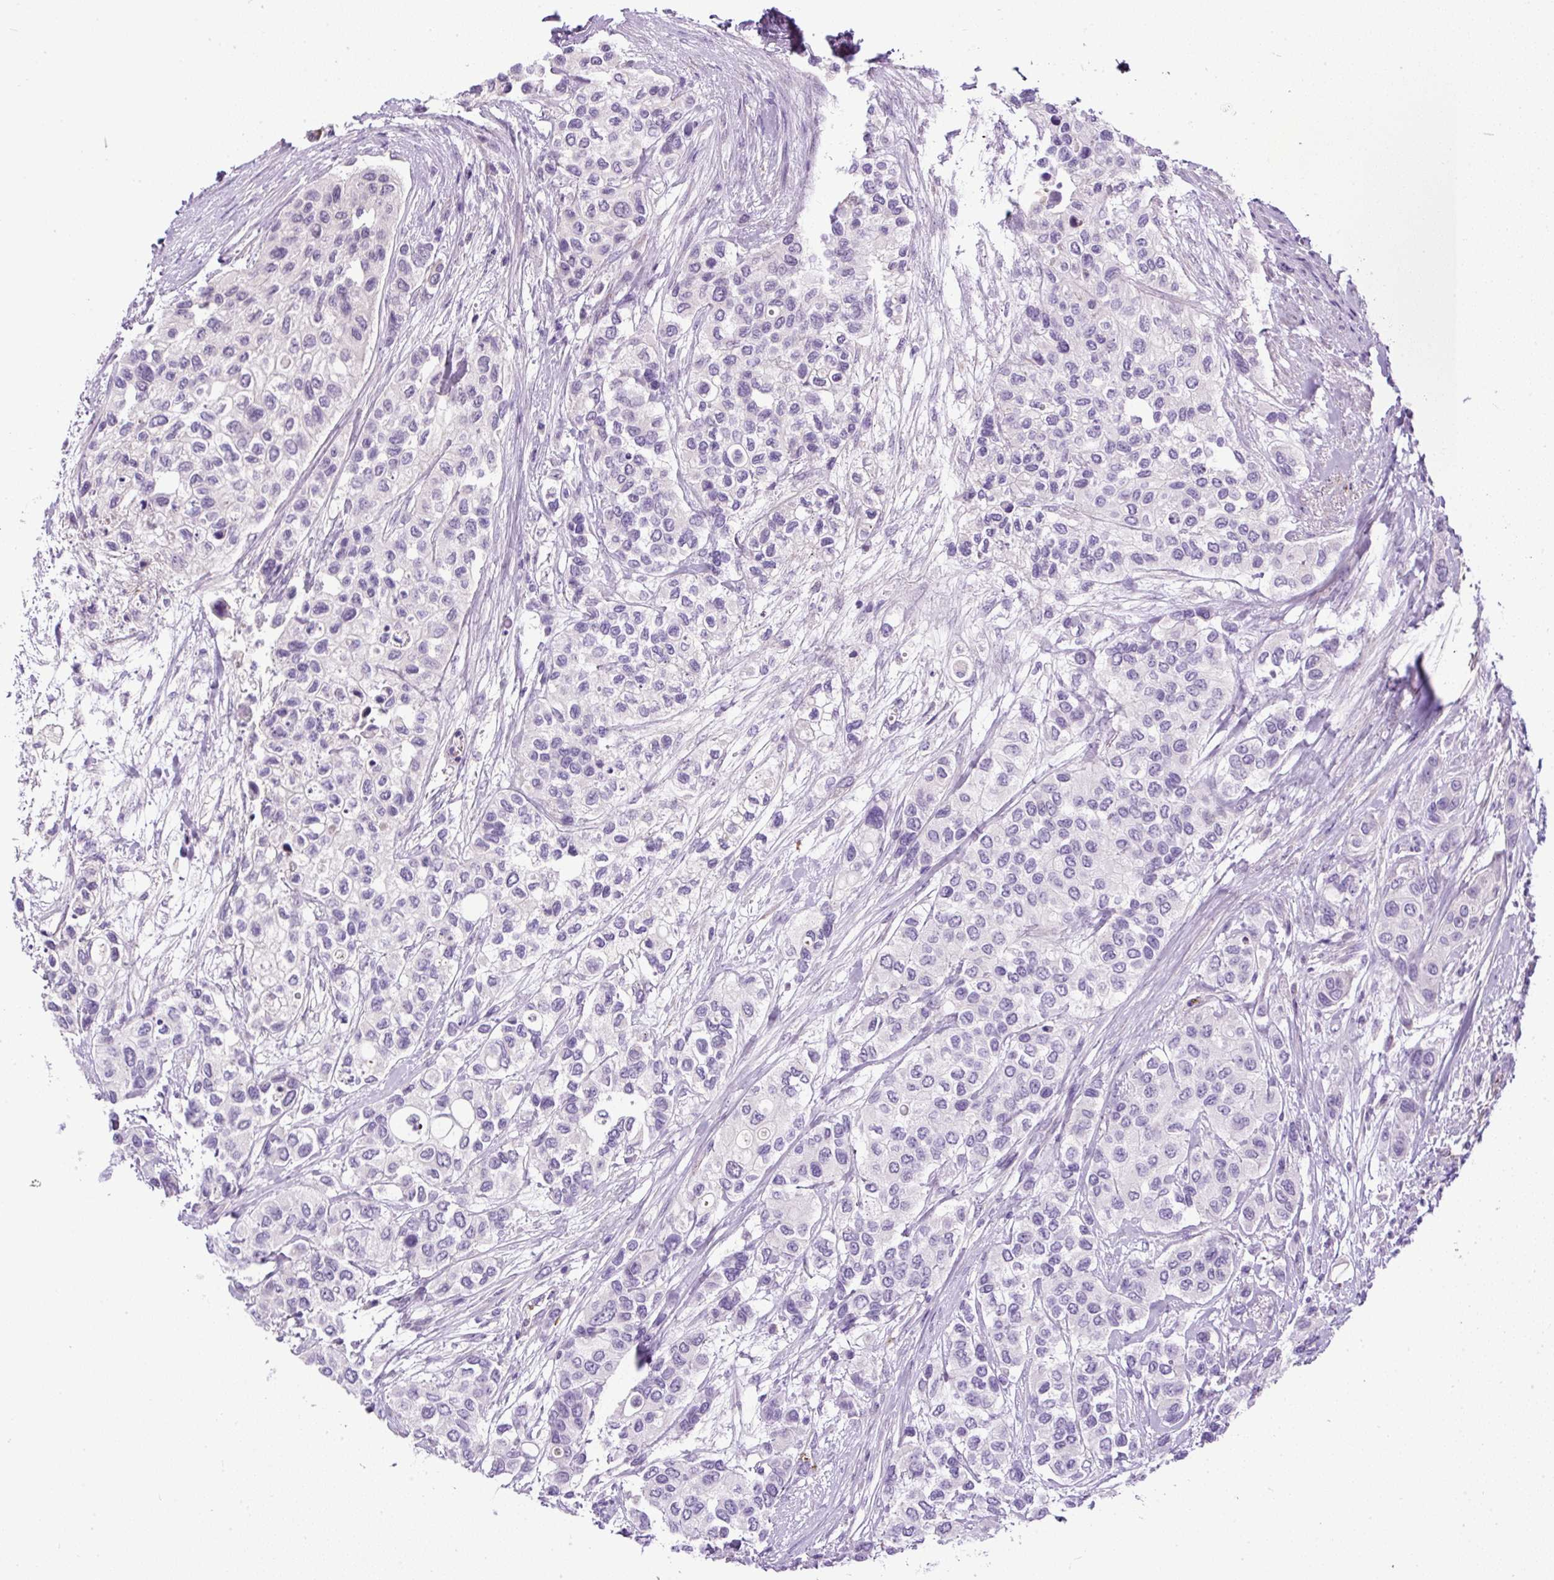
{"staining": {"intensity": "negative", "quantity": "none", "location": "none"}, "tissue": "urothelial cancer", "cell_type": "Tumor cells", "image_type": "cancer", "snomed": [{"axis": "morphology", "description": "Normal tissue, NOS"}, {"axis": "morphology", "description": "Urothelial carcinoma, High grade"}, {"axis": "topography", "description": "Vascular tissue"}, {"axis": "topography", "description": "Urinary bladder"}], "caption": "High power microscopy micrograph of an immunohistochemistry (IHC) image of urothelial cancer, revealing no significant positivity in tumor cells.", "gene": "LEFTY2", "patient": {"sex": "female", "age": 56}}